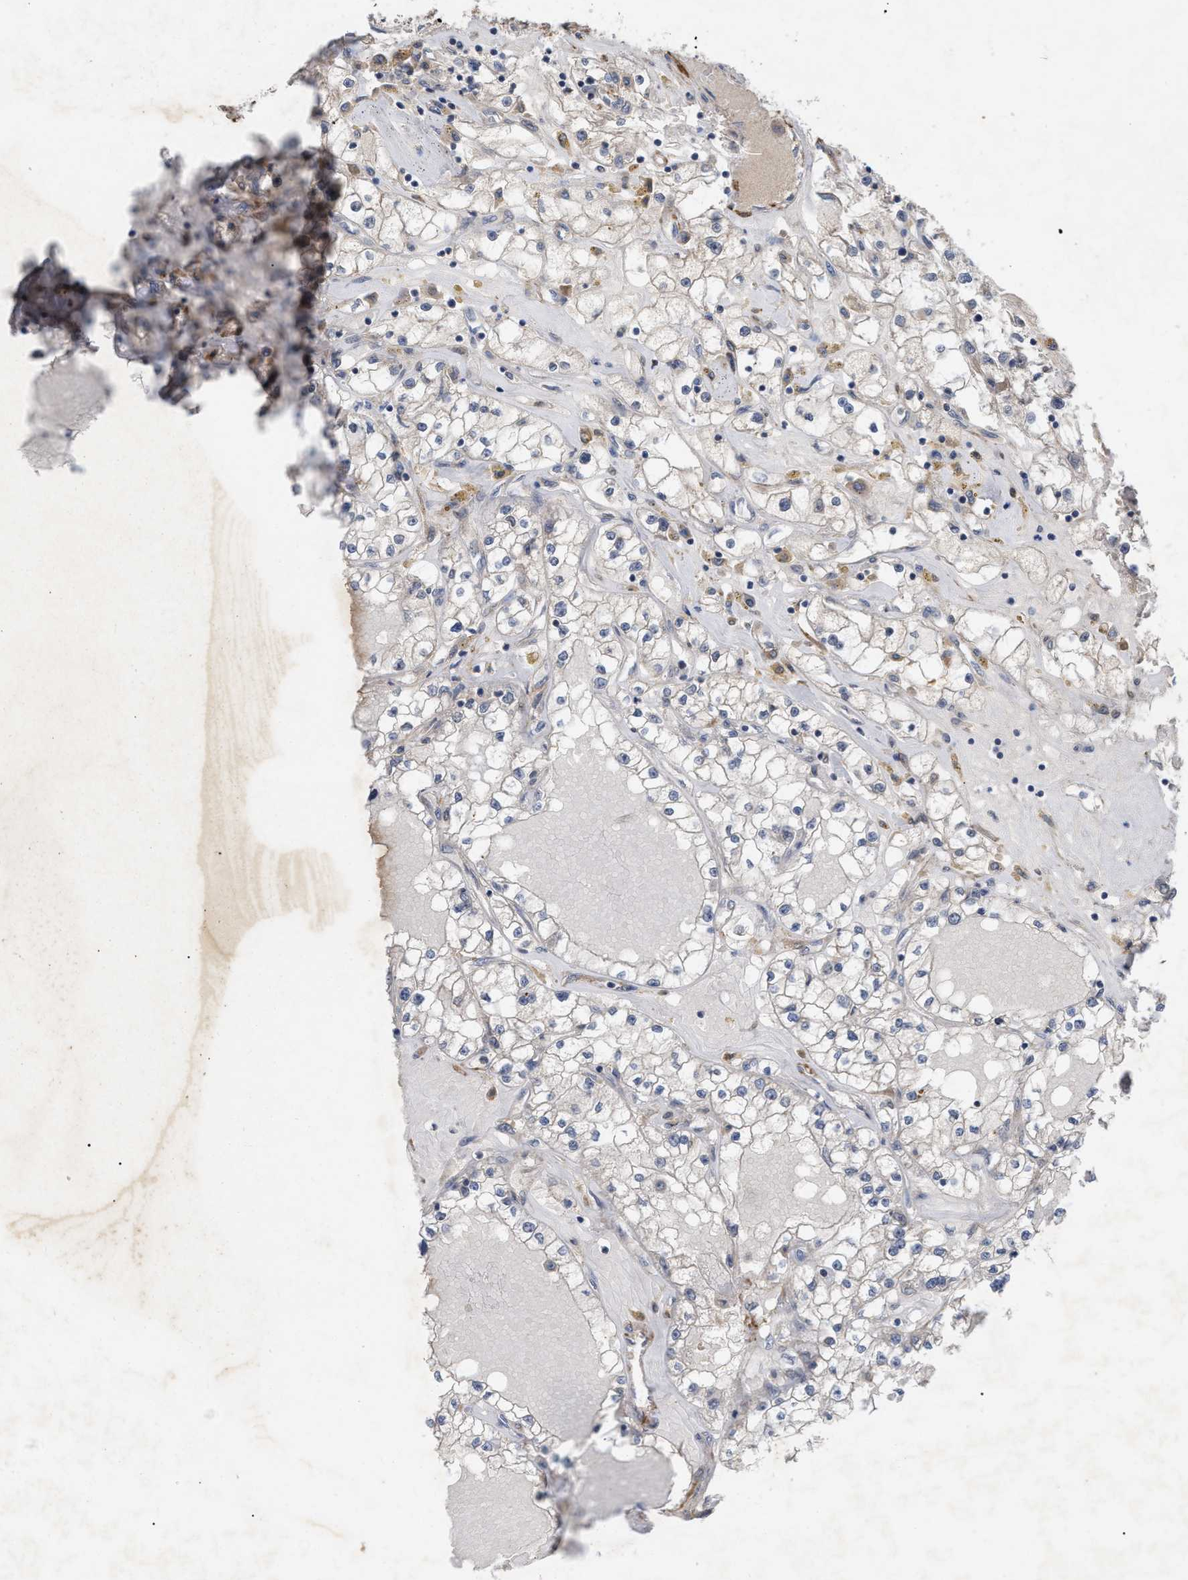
{"staining": {"intensity": "negative", "quantity": "none", "location": "none"}, "tissue": "renal cancer", "cell_type": "Tumor cells", "image_type": "cancer", "snomed": [{"axis": "morphology", "description": "Adenocarcinoma, NOS"}, {"axis": "topography", "description": "Kidney"}], "caption": "A micrograph of adenocarcinoma (renal) stained for a protein exhibits no brown staining in tumor cells.", "gene": "ST6GALNAC6", "patient": {"sex": "male", "age": 56}}